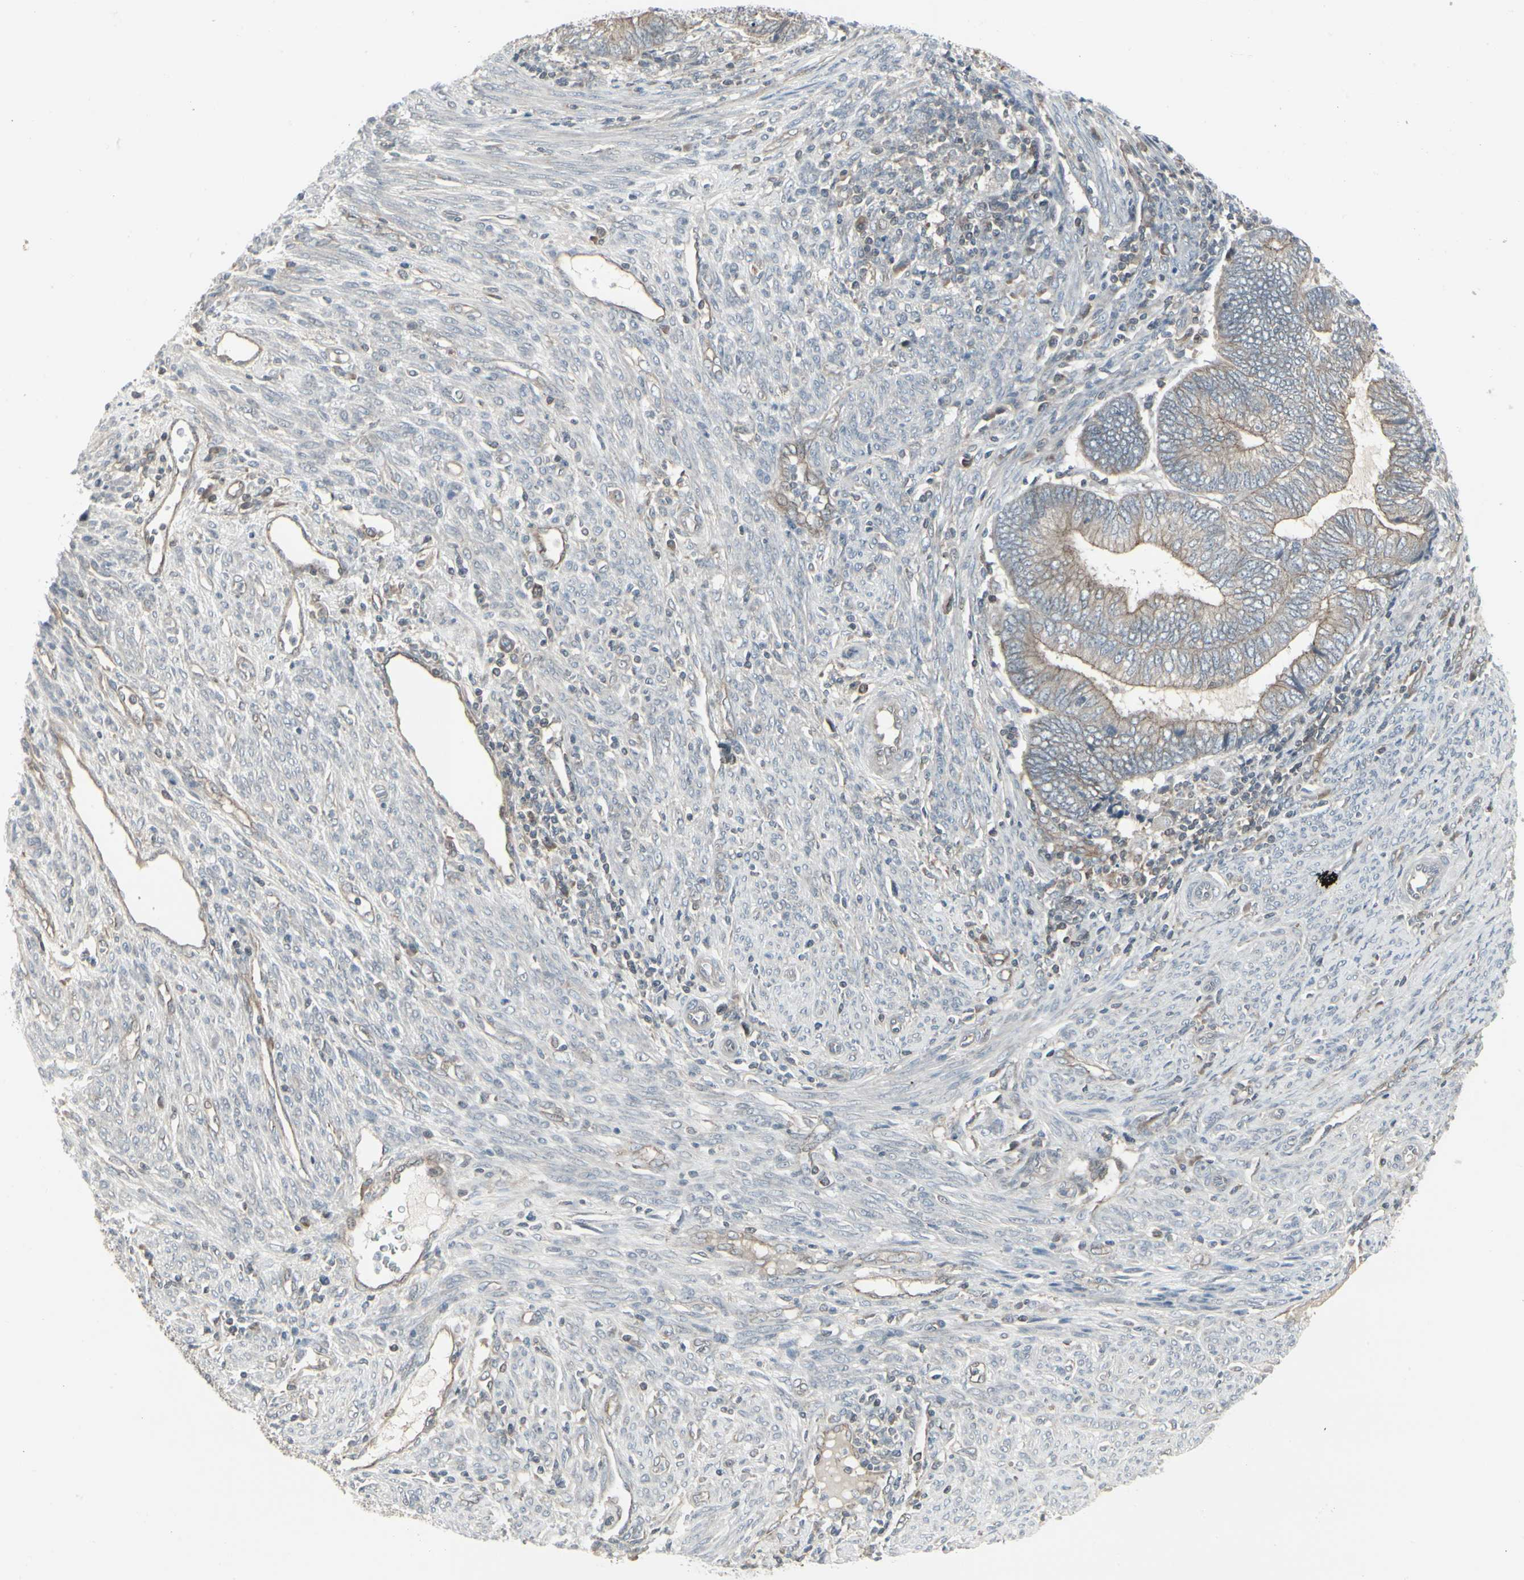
{"staining": {"intensity": "weak", "quantity": ">75%", "location": "cytoplasmic/membranous"}, "tissue": "endometrial cancer", "cell_type": "Tumor cells", "image_type": "cancer", "snomed": [{"axis": "morphology", "description": "Adenocarcinoma, NOS"}, {"axis": "topography", "description": "Uterus"}, {"axis": "topography", "description": "Endometrium"}], "caption": "Brown immunohistochemical staining in human adenocarcinoma (endometrial) shows weak cytoplasmic/membranous expression in approximately >75% of tumor cells. (DAB IHC with brightfield microscopy, high magnification).", "gene": "EPS15", "patient": {"sex": "female", "age": 70}}